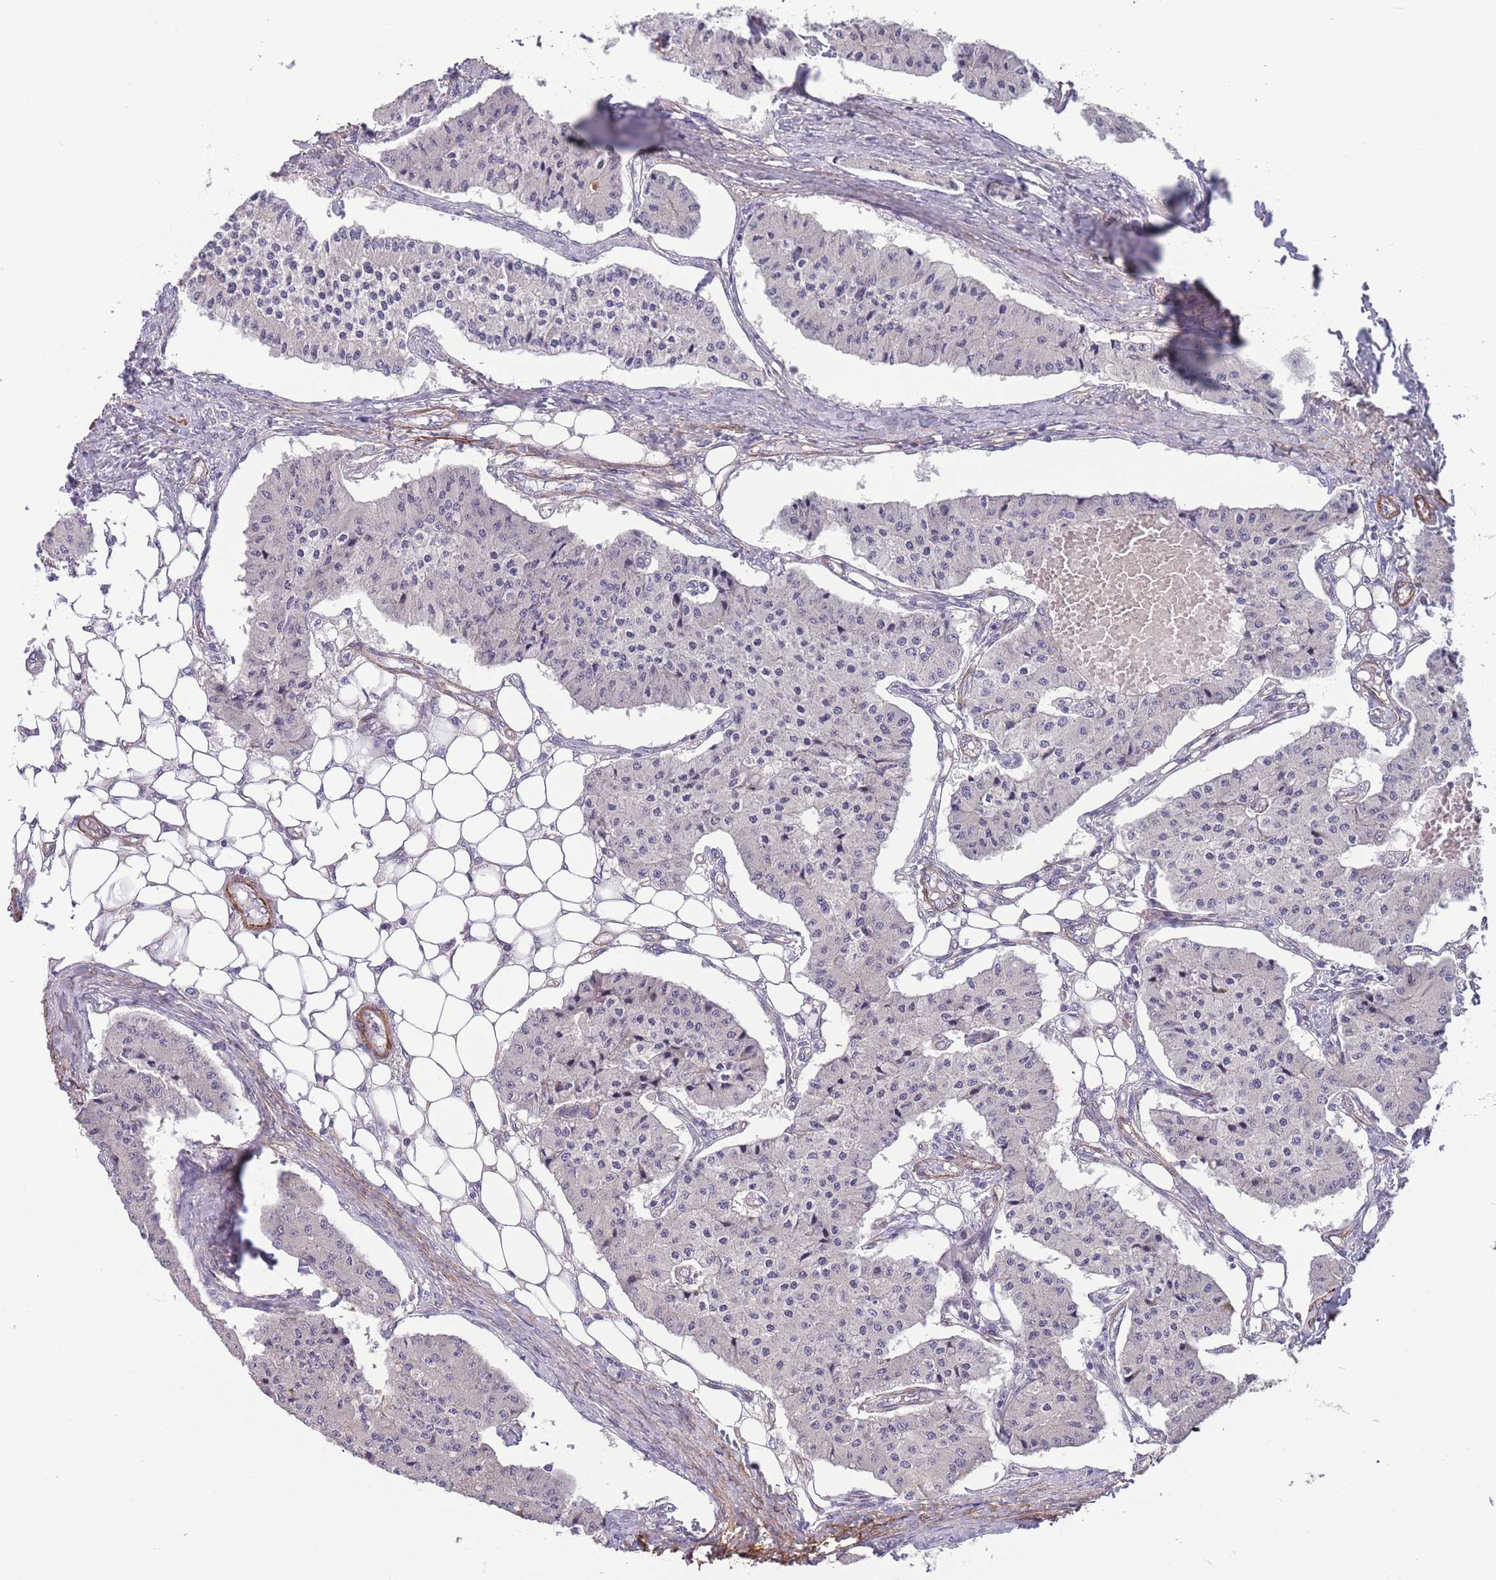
{"staining": {"intensity": "negative", "quantity": "none", "location": "none"}, "tissue": "carcinoid", "cell_type": "Tumor cells", "image_type": "cancer", "snomed": [{"axis": "morphology", "description": "Carcinoid, malignant, NOS"}, {"axis": "topography", "description": "Colon"}], "caption": "Protein analysis of carcinoid (malignant) reveals no significant staining in tumor cells.", "gene": "FAM124A", "patient": {"sex": "female", "age": 52}}